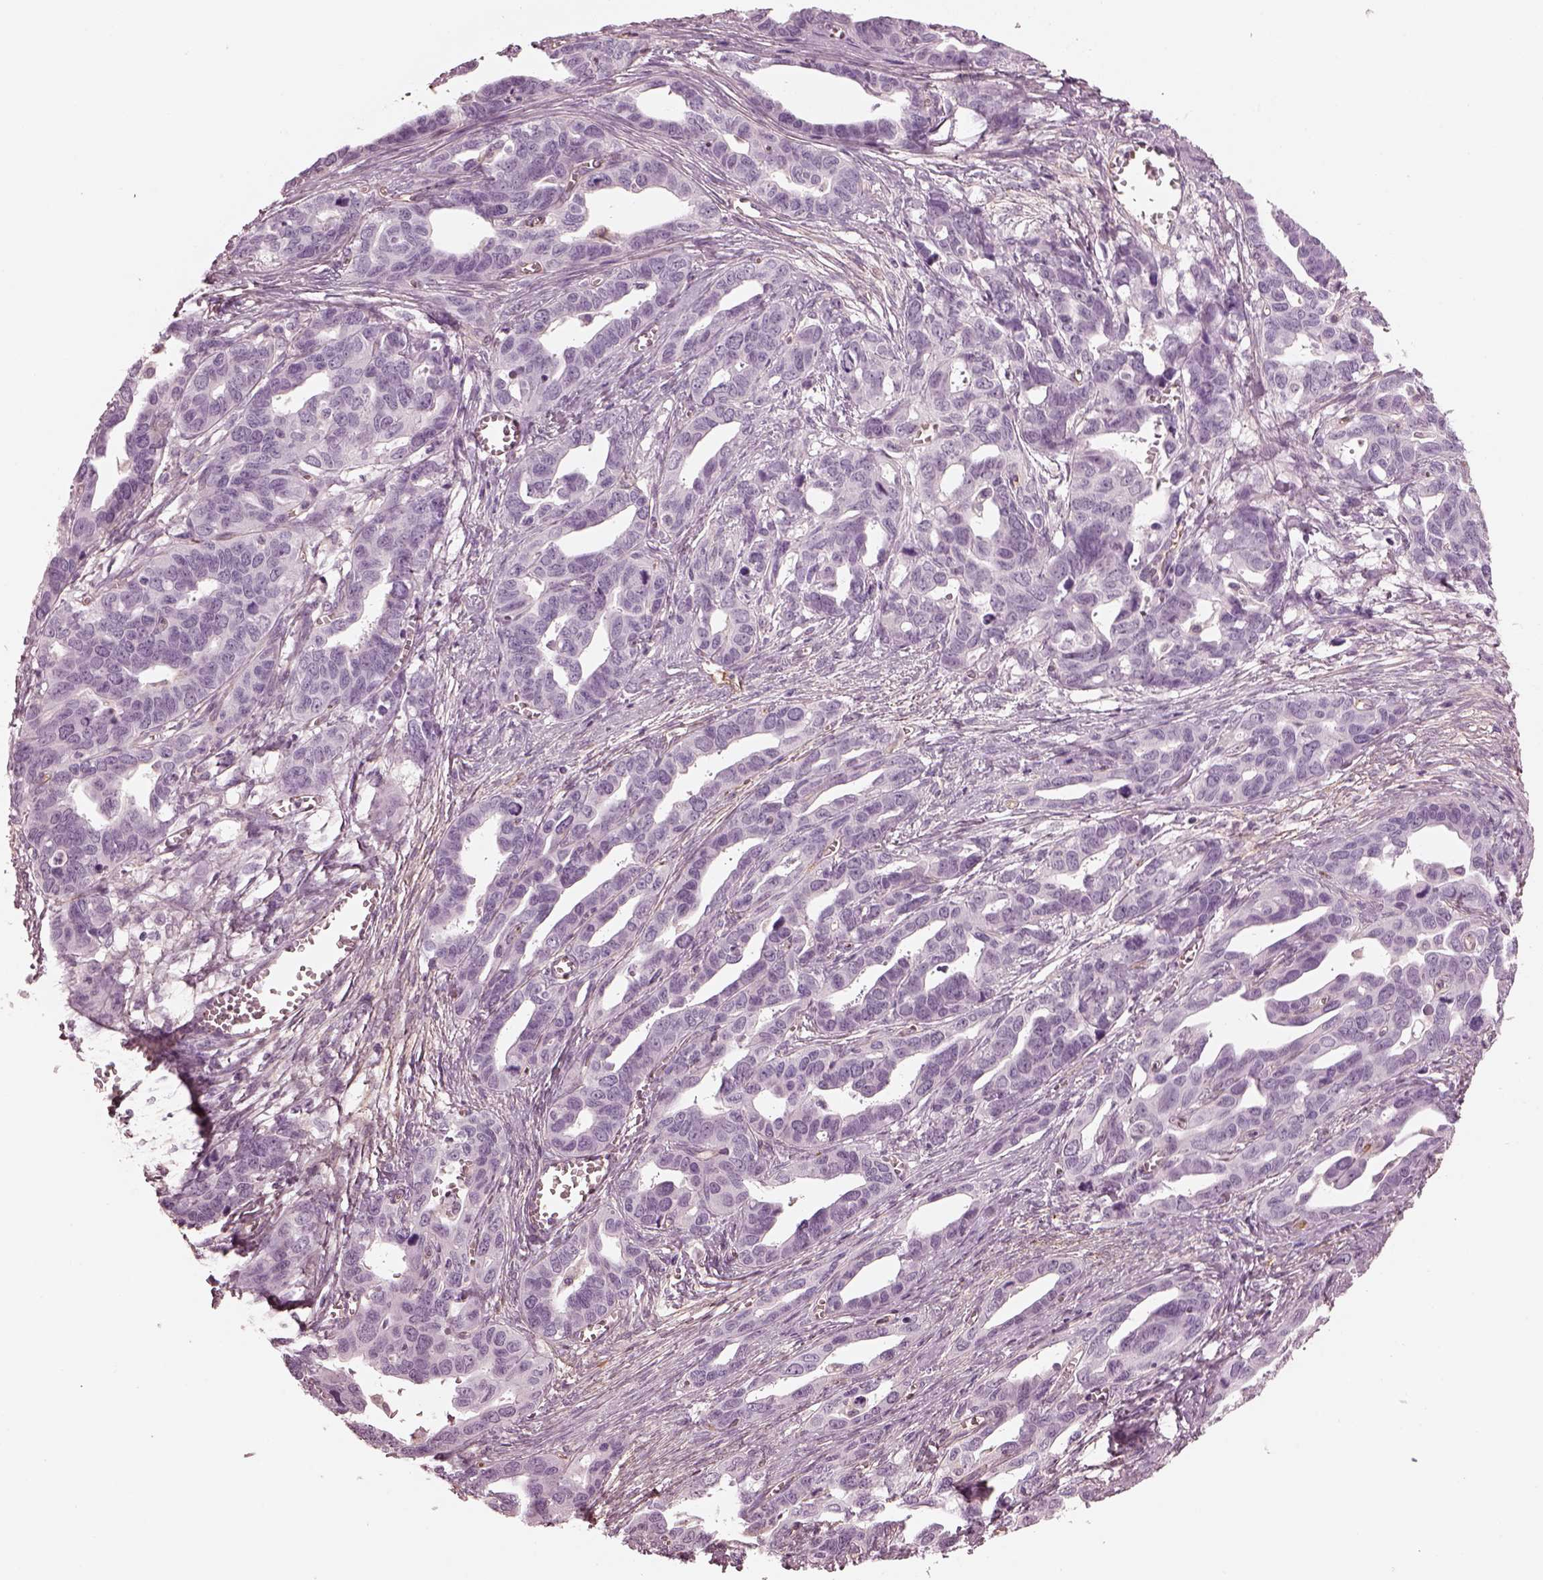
{"staining": {"intensity": "negative", "quantity": "none", "location": "none"}, "tissue": "ovarian cancer", "cell_type": "Tumor cells", "image_type": "cancer", "snomed": [{"axis": "morphology", "description": "Cystadenocarcinoma, serous, NOS"}, {"axis": "topography", "description": "Ovary"}], "caption": "Ovarian serous cystadenocarcinoma was stained to show a protein in brown. There is no significant expression in tumor cells.", "gene": "EIF4E1B", "patient": {"sex": "female", "age": 69}}